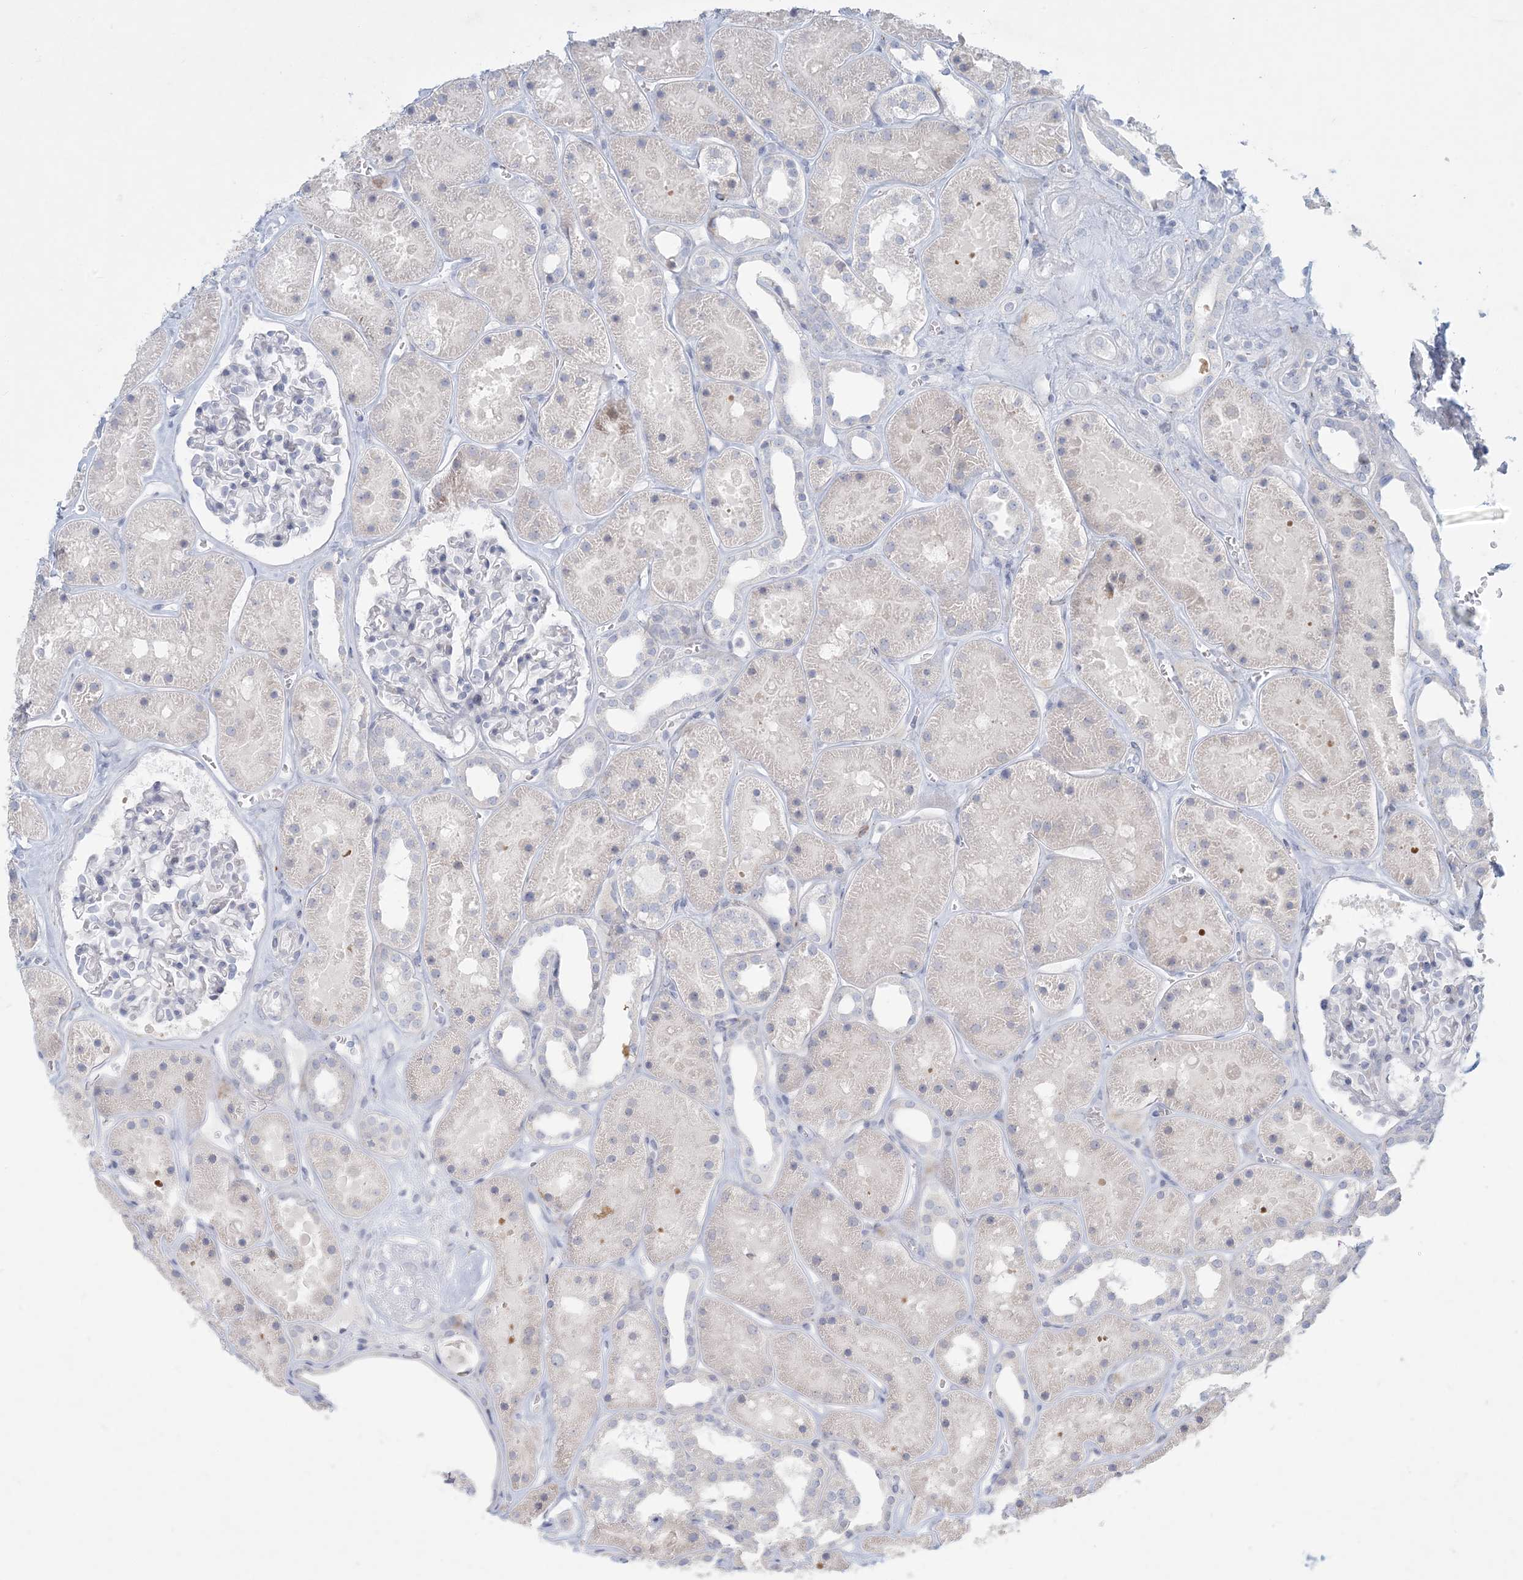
{"staining": {"intensity": "negative", "quantity": "none", "location": "none"}, "tissue": "kidney", "cell_type": "Cells in glomeruli", "image_type": "normal", "snomed": [{"axis": "morphology", "description": "Normal tissue, NOS"}, {"axis": "topography", "description": "Kidney"}], "caption": "Immunohistochemistry (IHC) photomicrograph of normal human kidney stained for a protein (brown), which reveals no positivity in cells in glomeruli.", "gene": "ZNF385D", "patient": {"sex": "female", "age": 41}}